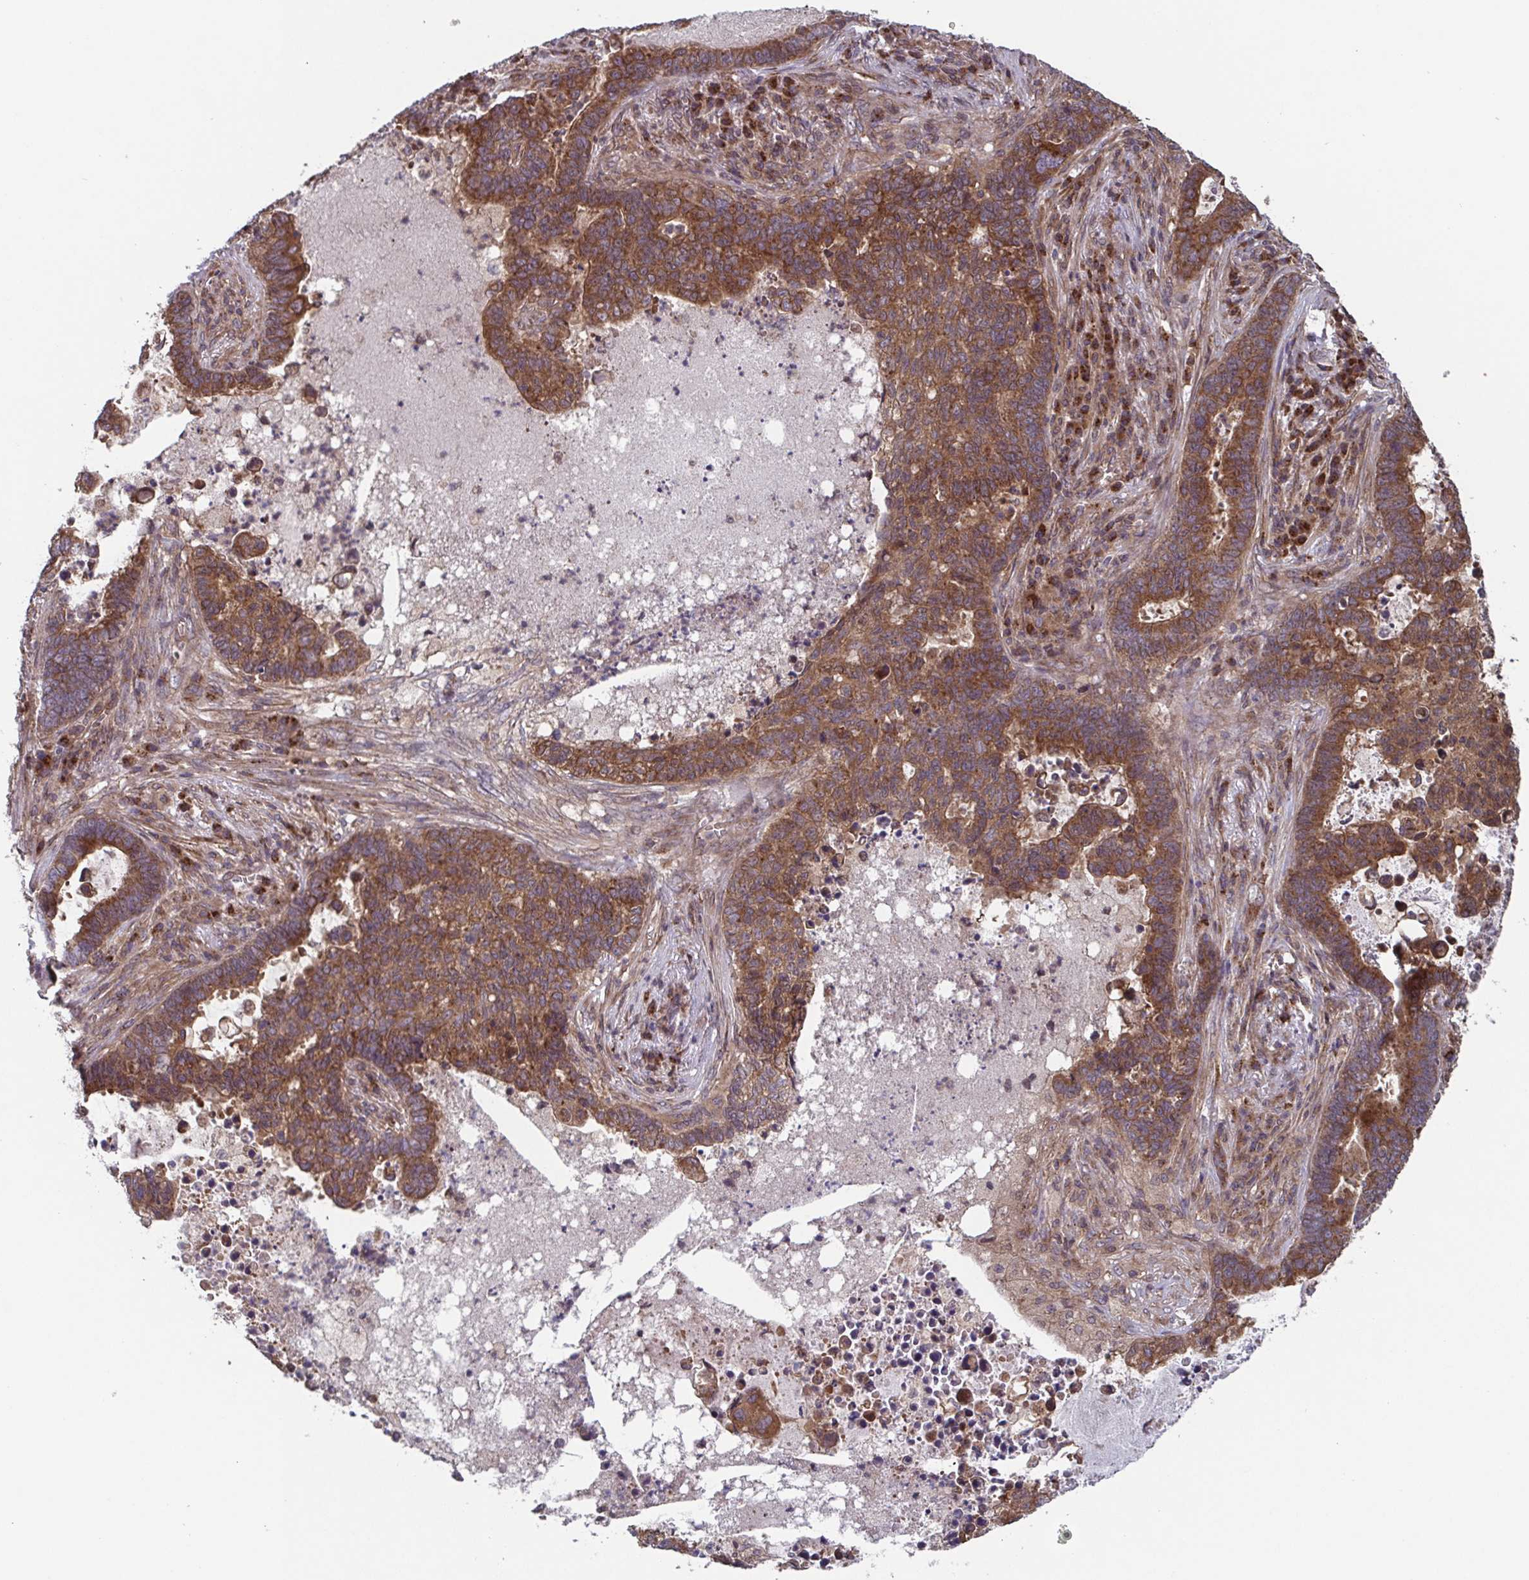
{"staining": {"intensity": "strong", "quantity": ">75%", "location": "cytoplasmic/membranous"}, "tissue": "lung cancer", "cell_type": "Tumor cells", "image_type": "cancer", "snomed": [{"axis": "morphology", "description": "Aneuploidy"}, {"axis": "morphology", "description": "Adenocarcinoma, NOS"}, {"axis": "morphology", "description": "Adenocarcinoma primary or metastatic"}, {"axis": "topography", "description": "Lung"}], "caption": "Immunohistochemical staining of human lung adenocarcinoma primary or metastatic reveals strong cytoplasmic/membranous protein positivity in about >75% of tumor cells.", "gene": "COPB1", "patient": {"sex": "female", "age": 75}}